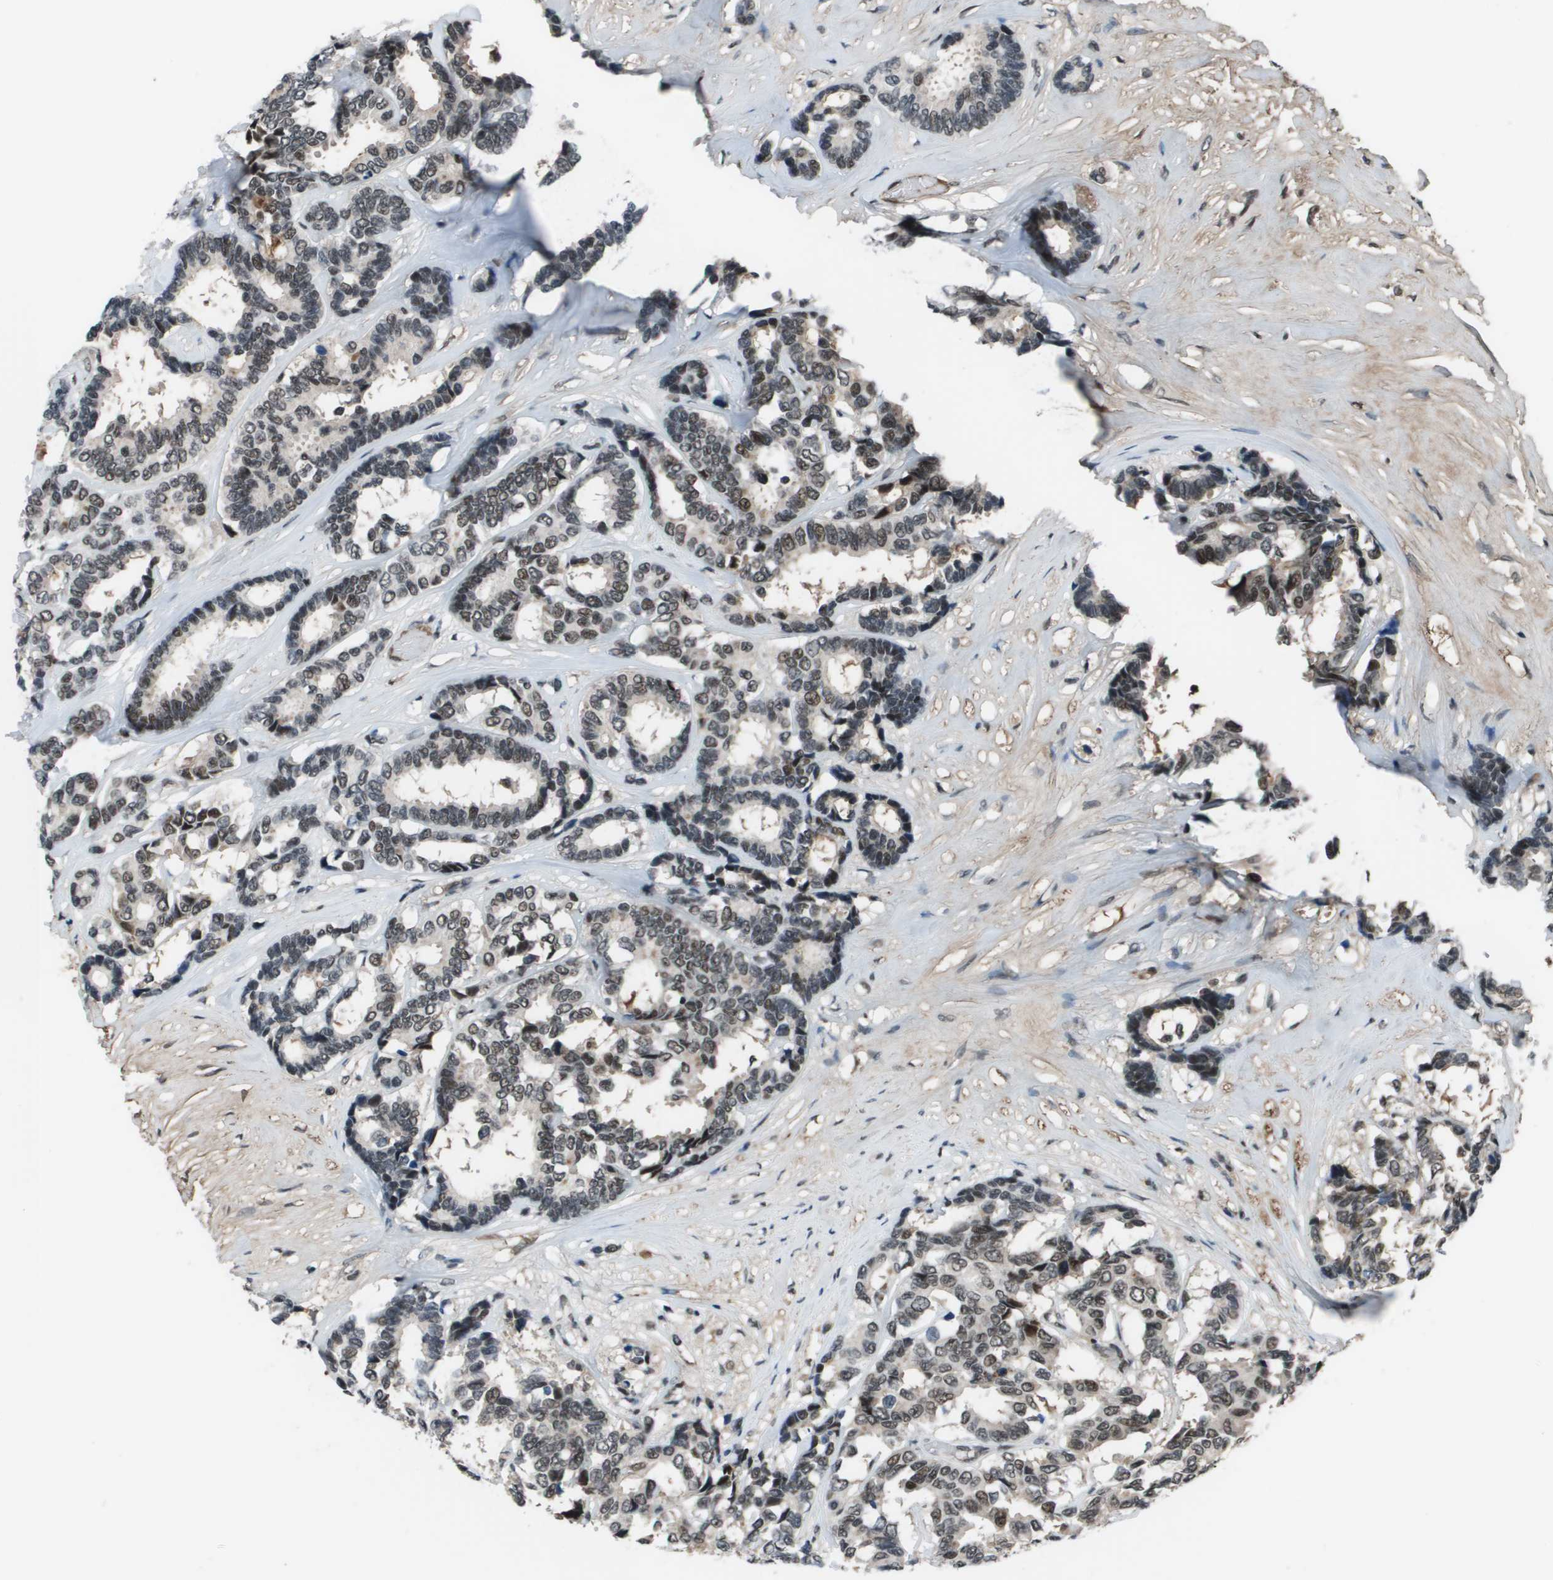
{"staining": {"intensity": "moderate", "quantity": "25%-75%", "location": "nuclear"}, "tissue": "breast cancer", "cell_type": "Tumor cells", "image_type": "cancer", "snomed": [{"axis": "morphology", "description": "Duct carcinoma"}, {"axis": "topography", "description": "Breast"}], "caption": "Infiltrating ductal carcinoma (breast) tissue shows moderate nuclear positivity in approximately 25%-75% of tumor cells, visualized by immunohistochemistry.", "gene": "THRAP3", "patient": {"sex": "female", "age": 87}}